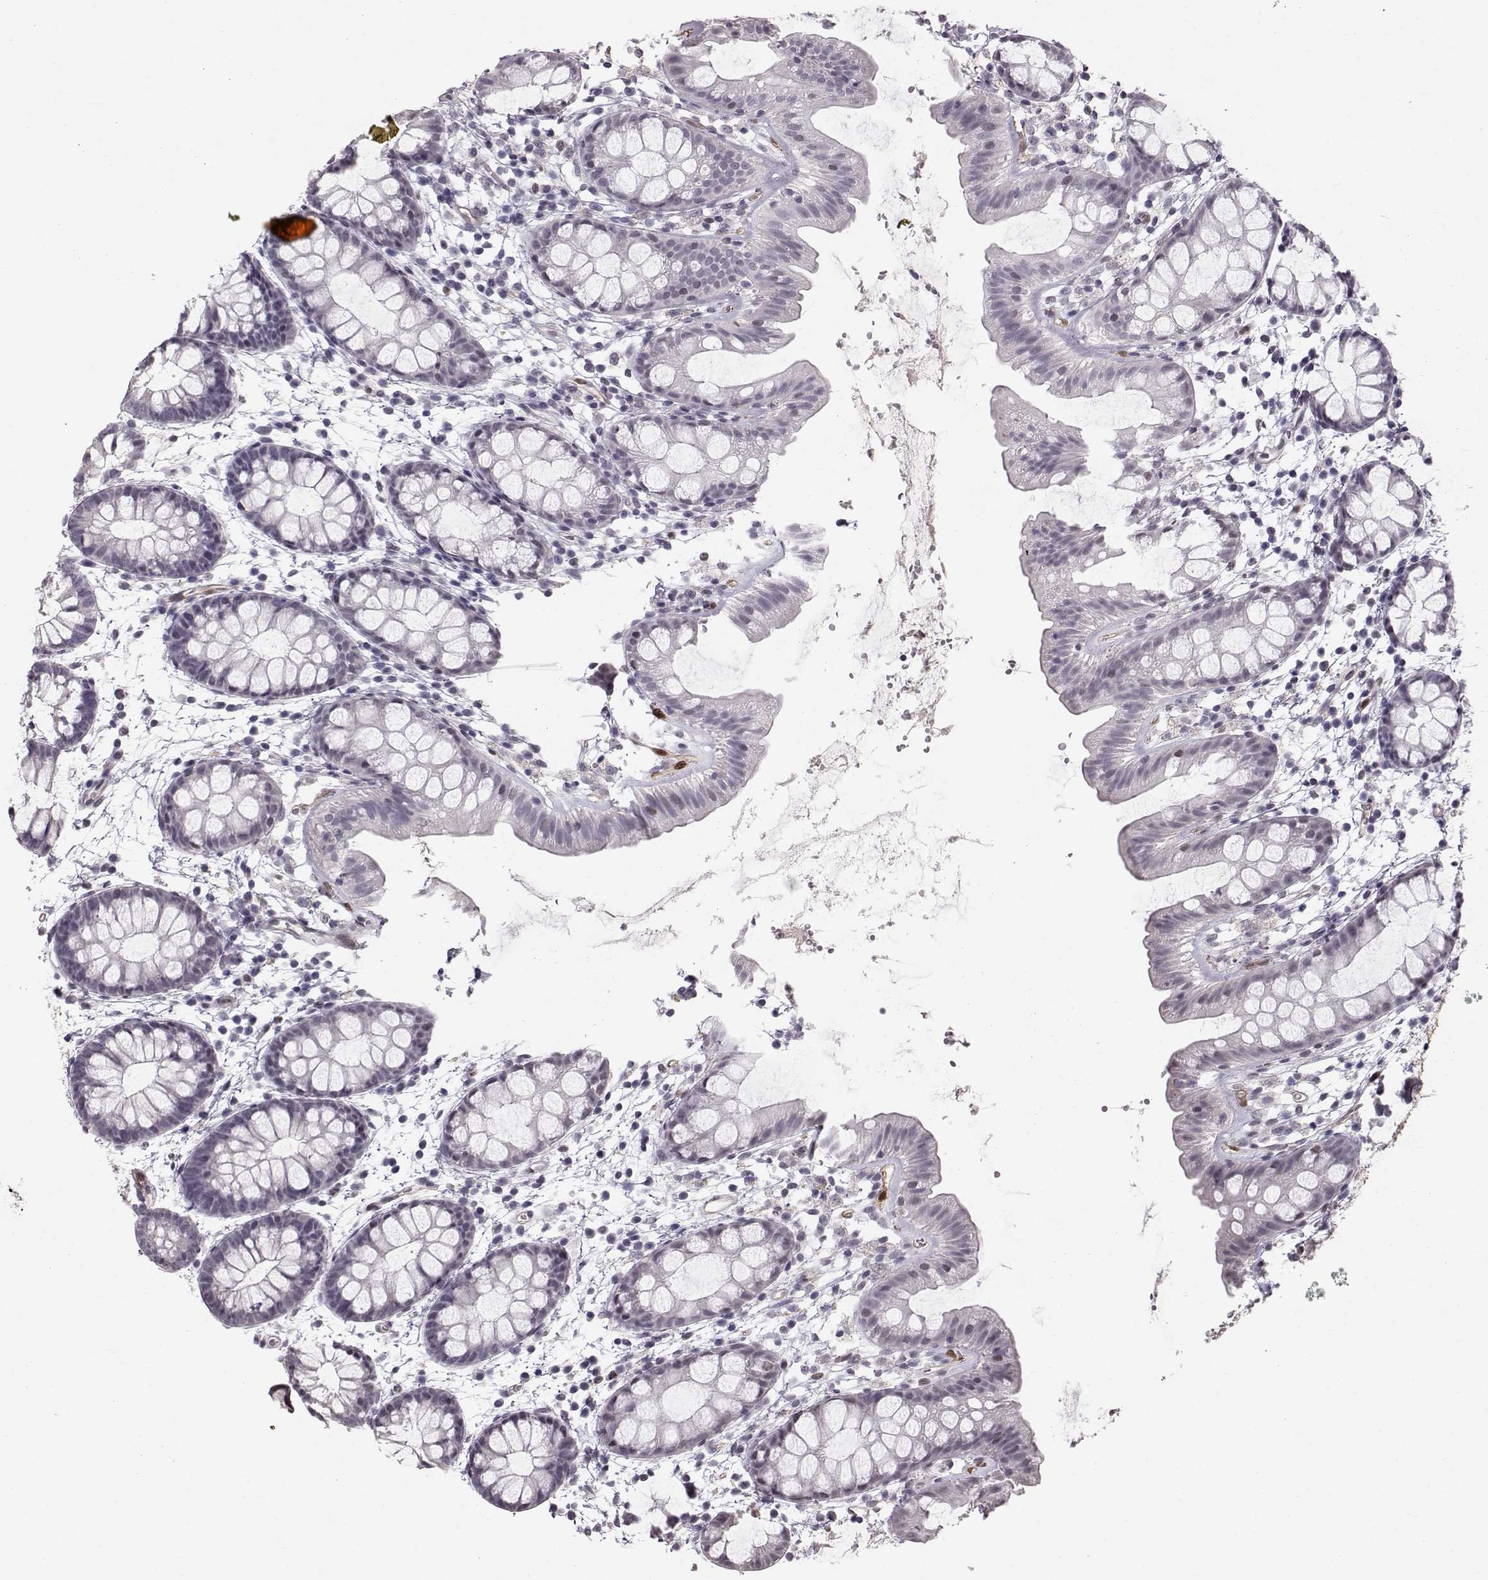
{"staining": {"intensity": "negative", "quantity": "none", "location": "none"}, "tissue": "rectum", "cell_type": "Glandular cells", "image_type": "normal", "snomed": [{"axis": "morphology", "description": "Normal tissue, NOS"}, {"axis": "topography", "description": "Rectum"}], "caption": "Immunohistochemistry micrograph of benign rectum: human rectum stained with DAB (3,3'-diaminobenzidine) demonstrates no significant protein positivity in glandular cells.", "gene": "POU1F1", "patient": {"sex": "male", "age": 57}}